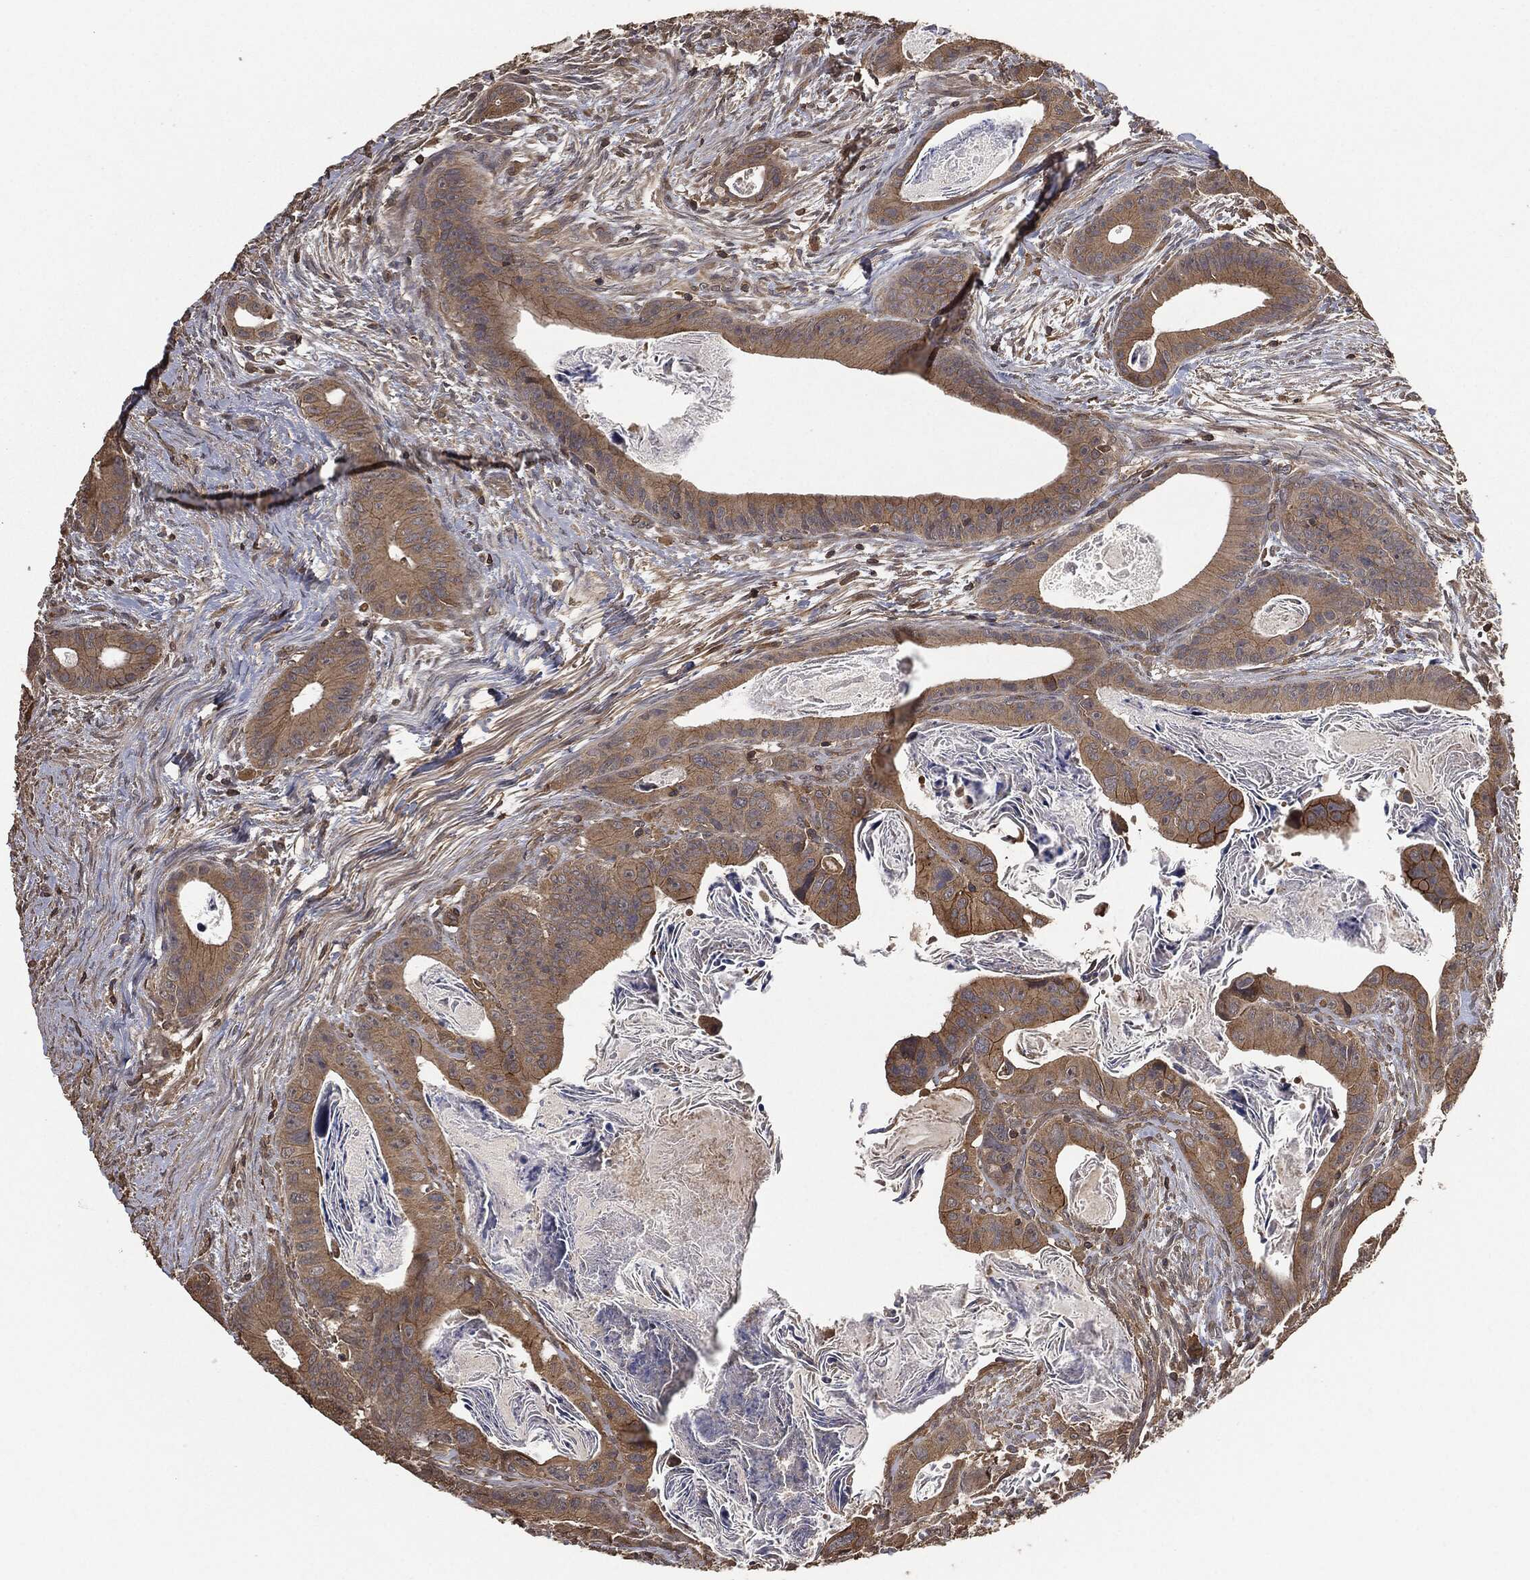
{"staining": {"intensity": "moderate", "quantity": ">75%", "location": "cytoplasmic/membranous"}, "tissue": "colorectal cancer", "cell_type": "Tumor cells", "image_type": "cancer", "snomed": [{"axis": "morphology", "description": "Adenocarcinoma, NOS"}, {"axis": "topography", "description": "Rectum"}], "caption": "Immunohistochemical staining of colorectal cancer (adenocarcinoma) reveals medium levels of moderate cytoplasmic/membranous protein positivity in about >75% of tumor cells.", "gene": "ERBIN", "patient": {"sex": "male", "age": 64}}